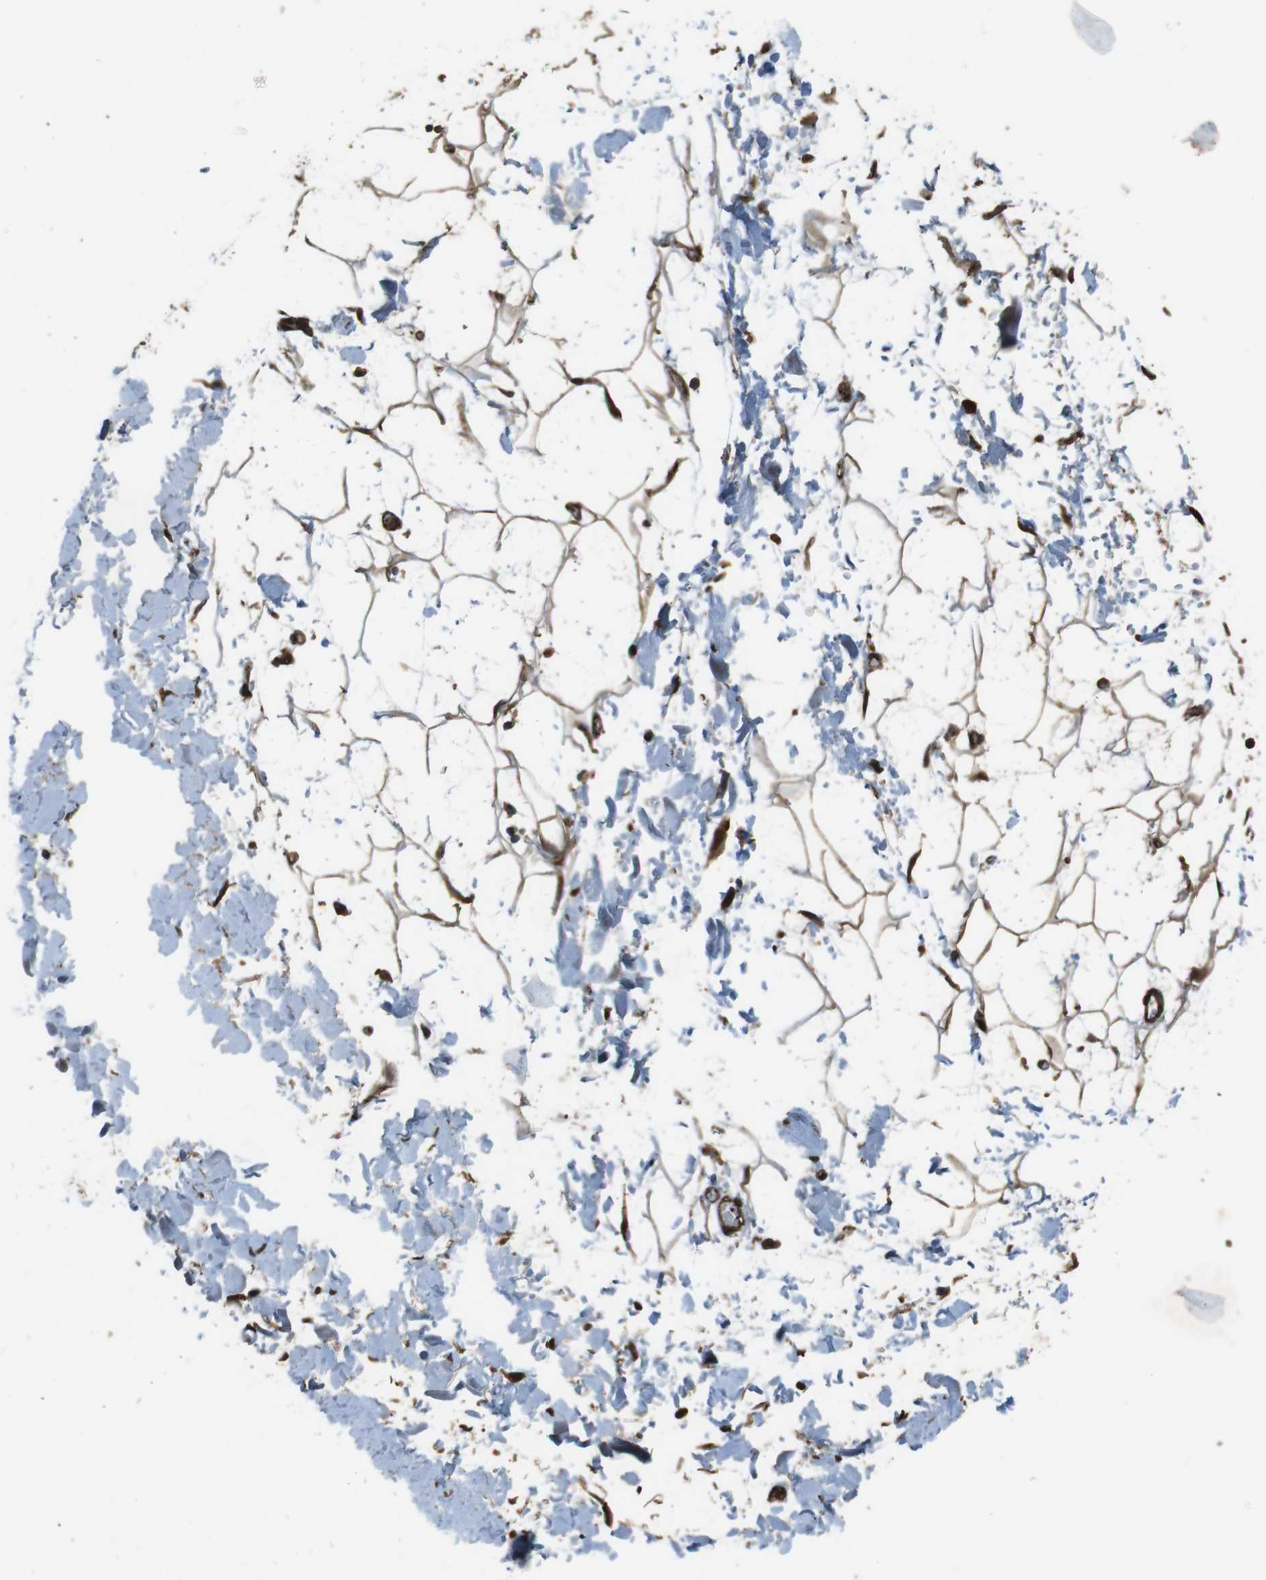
{"staining": {"intensity": "moderate", "quantity": ">75%", "location": "cytoplasmic/membranous"}, "tissue": "adipose tissue", "cell_type": "Adipocytes", "image_type": "normal", "snomed": [{"axis": "morphology", "description": "Normal tissue, NOS"}, {"axis": "topography", "description": "Soft tissue"}], "caption": "Protein staining of unremarkable adipose tissue reveals moderate cytoplasmic/membranous staining in about >75% of adipocytes.", "gene": "MSRB3", "patient": {"sex": "male", "age": 72}}